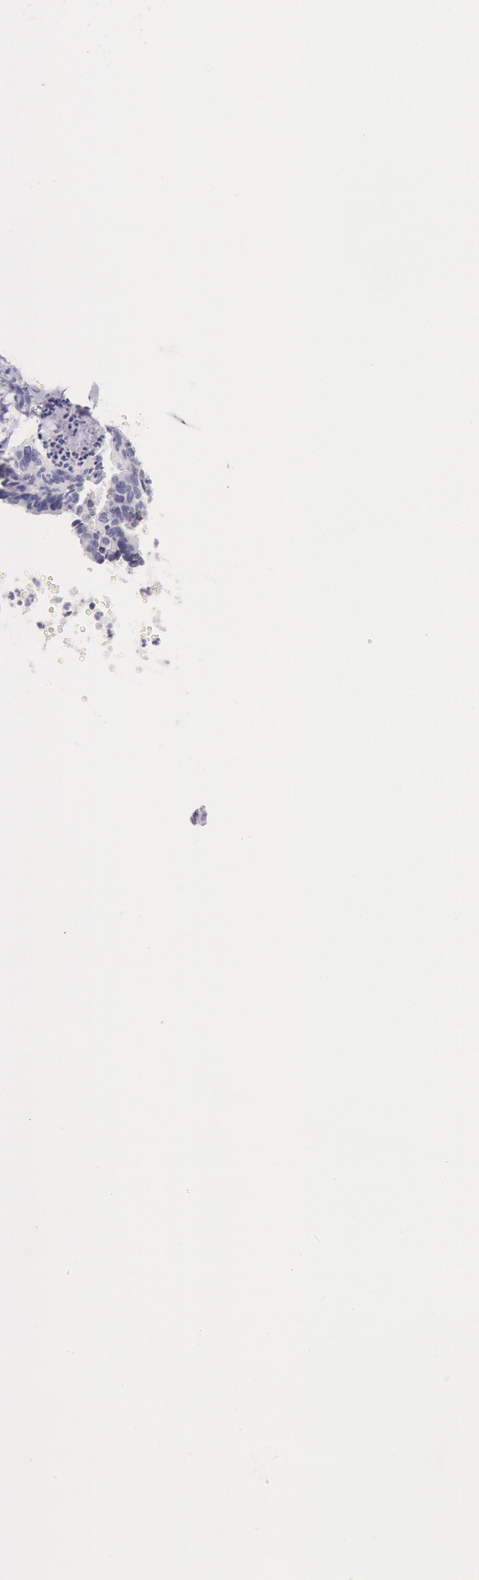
{"staining": {"intensity": "negative", "quantity": "none", "location": "none"}, "tissue": "ovarian cancer", "cell_type": "Tumor cells", "image_type": "cancer", "snomed": [{"axis": "morphology", "description": "Carcinoma, endometroid"}, {"axis": "topography", "description": "Ovary"}], "caption": "High magnification brightfield microscopy of ovarian cancer (endometroid carcinoma) stained with DAB (brown) and counterstained with hematoxylin (blue): tumor cells show no significant expression.", "gene": "EGFR", "patient": {"sex": "female", "age": 52}}